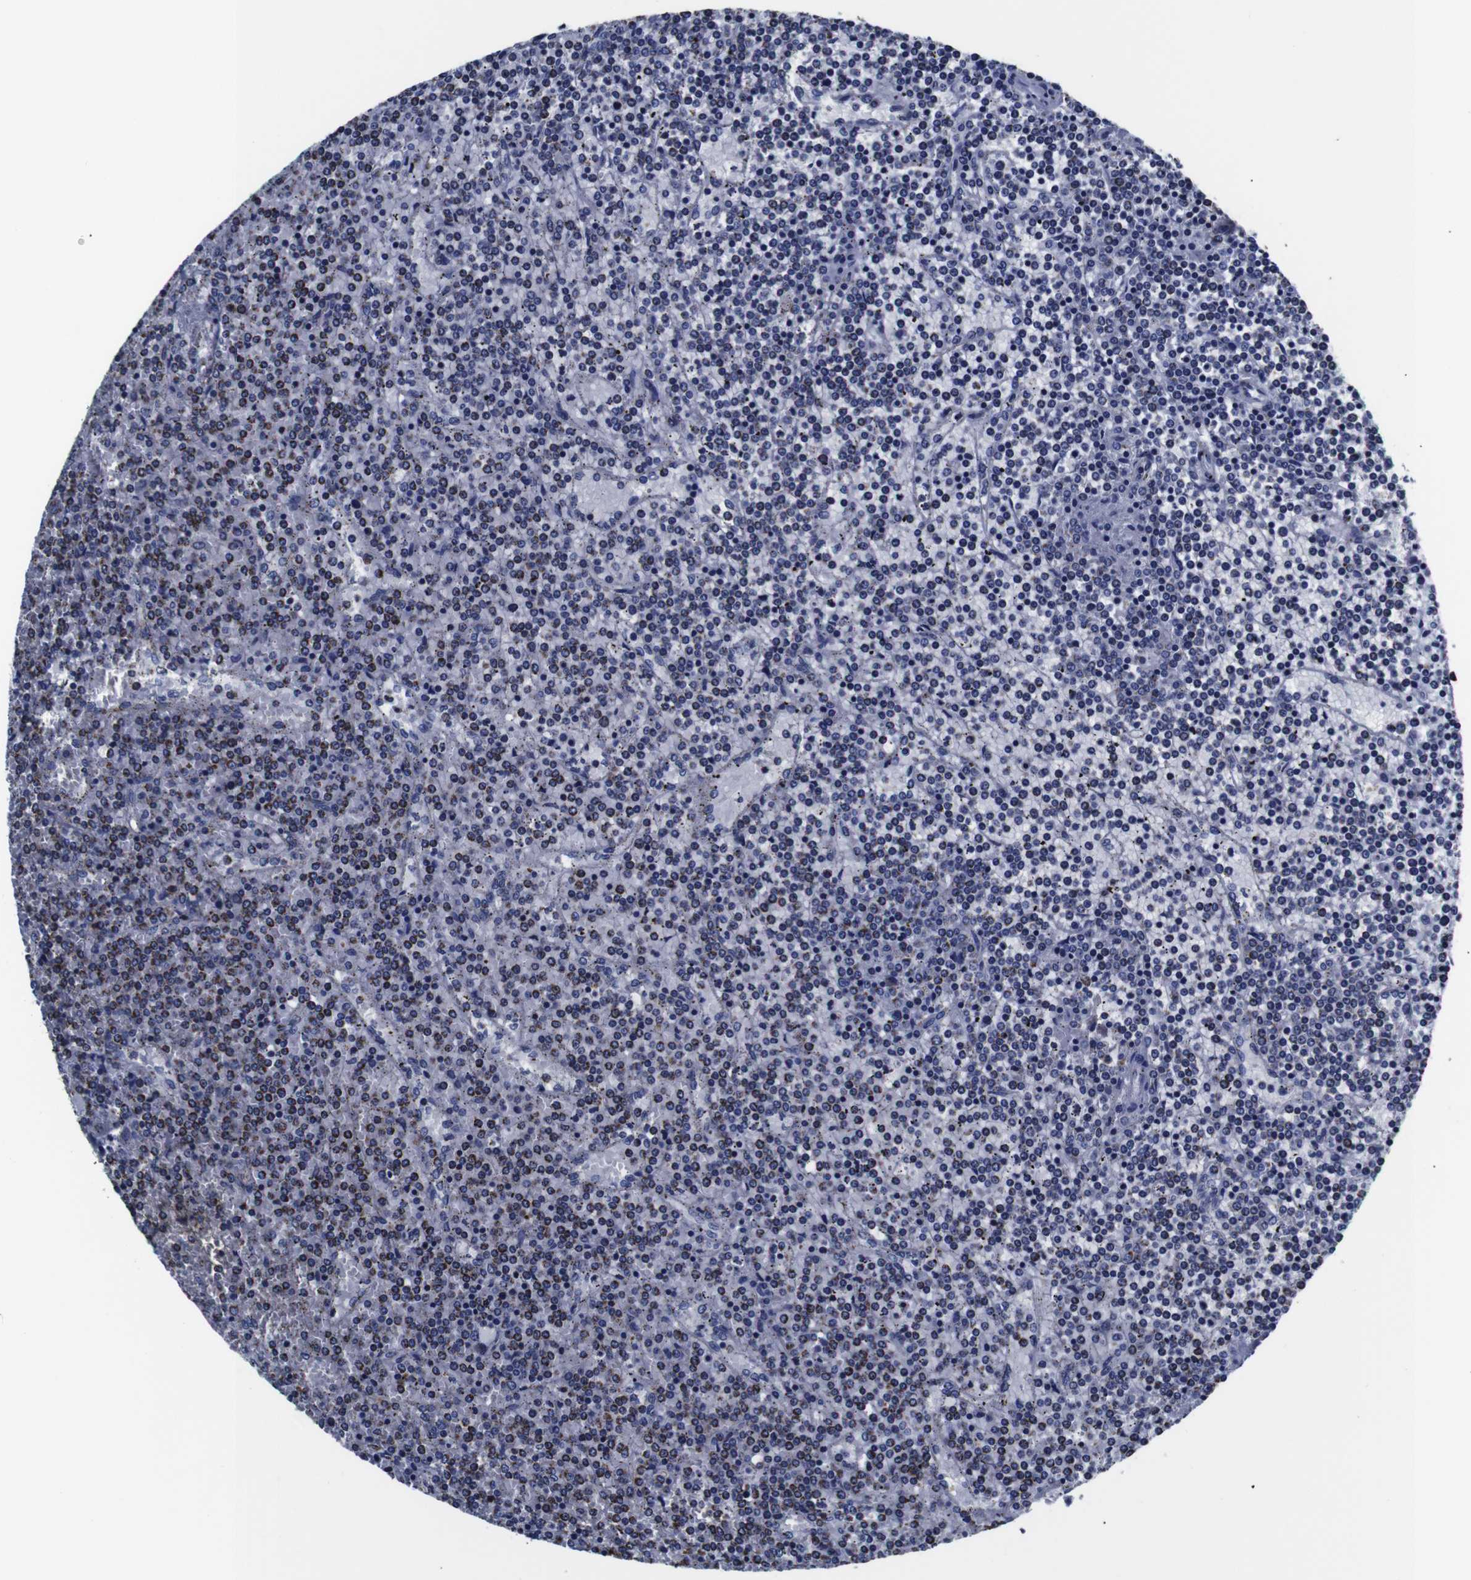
{"staining": {"intensity": "weak", "quantity": "<25%", "location": "cytoplasmic/membranous"}, "tissue": "lymphoma", "cell_type": "Tumor cells", "image_type": "cancer", "snomed": [{"axis": "morphology", "description": "Malignant lymphoma, non-Hodgkin's type, Low grade"}, {"axis": "topography", "description": "Spleen"}], "caption": "This is a histopathology image of immunohistochemistry (IHC) staining of low-grade malignant lymphoma, non-Hodgkin's type, which shows no staining in tumor cells. (Stains: DAB (3,3'-diaminobenzidine) immunohistochemistry with hematoxylin counter stain, Microscopy: brightfield microscopy at high magnification).", "gene": "FKBP9", "patient": {"sex": "female", "age": 19}}